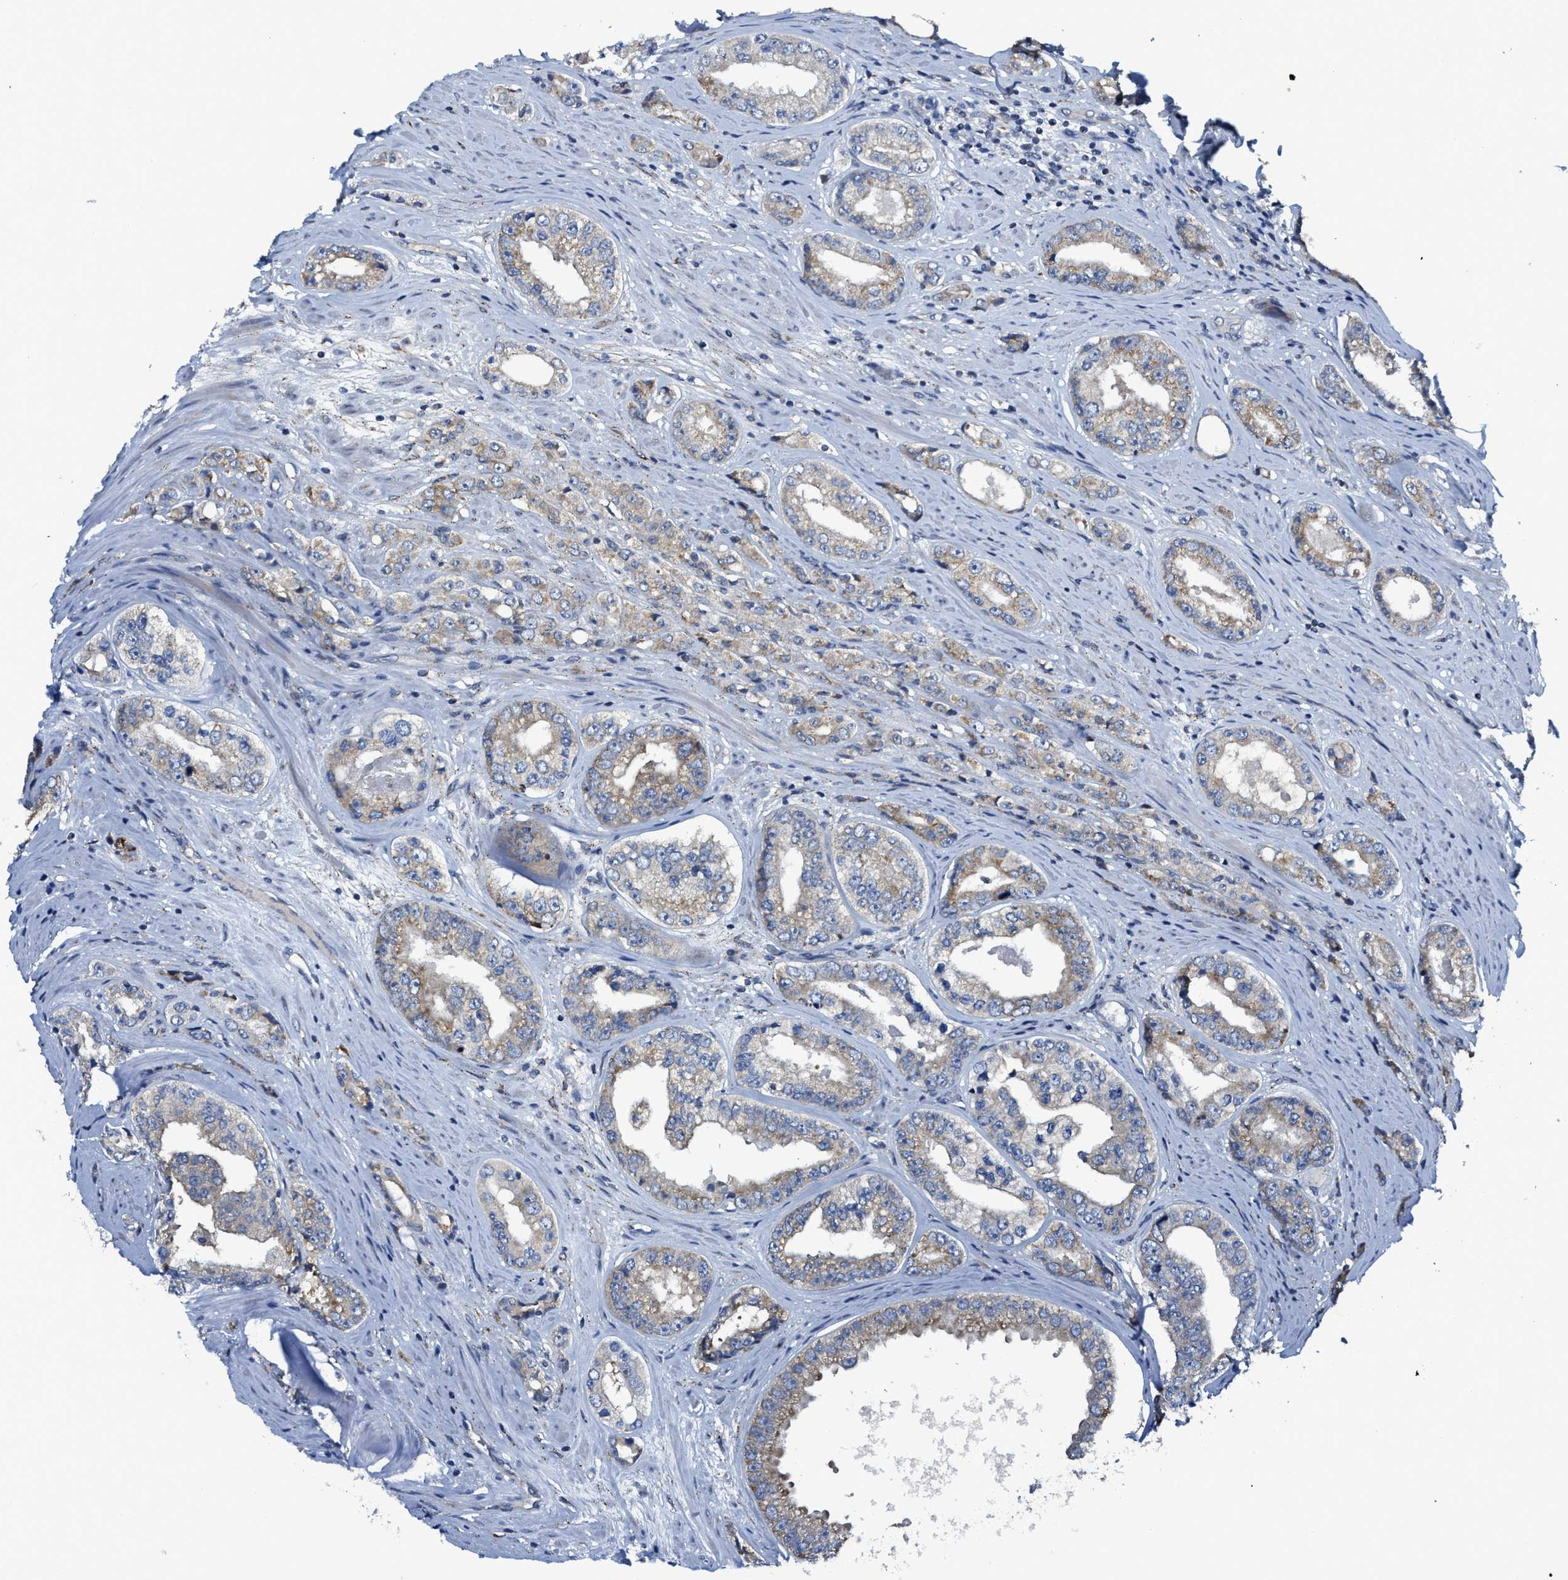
{"staining": {"intensity": "weak", "quantity": ">75%", "location": "cytoplasmic/membranous"}, "tissue": "prostate cancer", "cell_type": "Tumor cells", "image_type": "cancer", "snomed": [{"axis": "morphology", "description": "Adenocarcinoma, High grade"}, {"axis": "topography", "description": "Prostate"}], "caption": "Immunohistochemistry staining of prostate cancer, which shows low levels of weak cytoplasmic/membranous staining in about >75% of tumor cells indicating weak cytoplasmic/membranous protein positivity. The staining was performed using DAB (3,3'-diaminobenzidine) (brown) for protein detection and nuclei were counterstained in hematoxylin (blue).", "gene": "GATD3", "patient": {"sex": "male", "age": 61}}